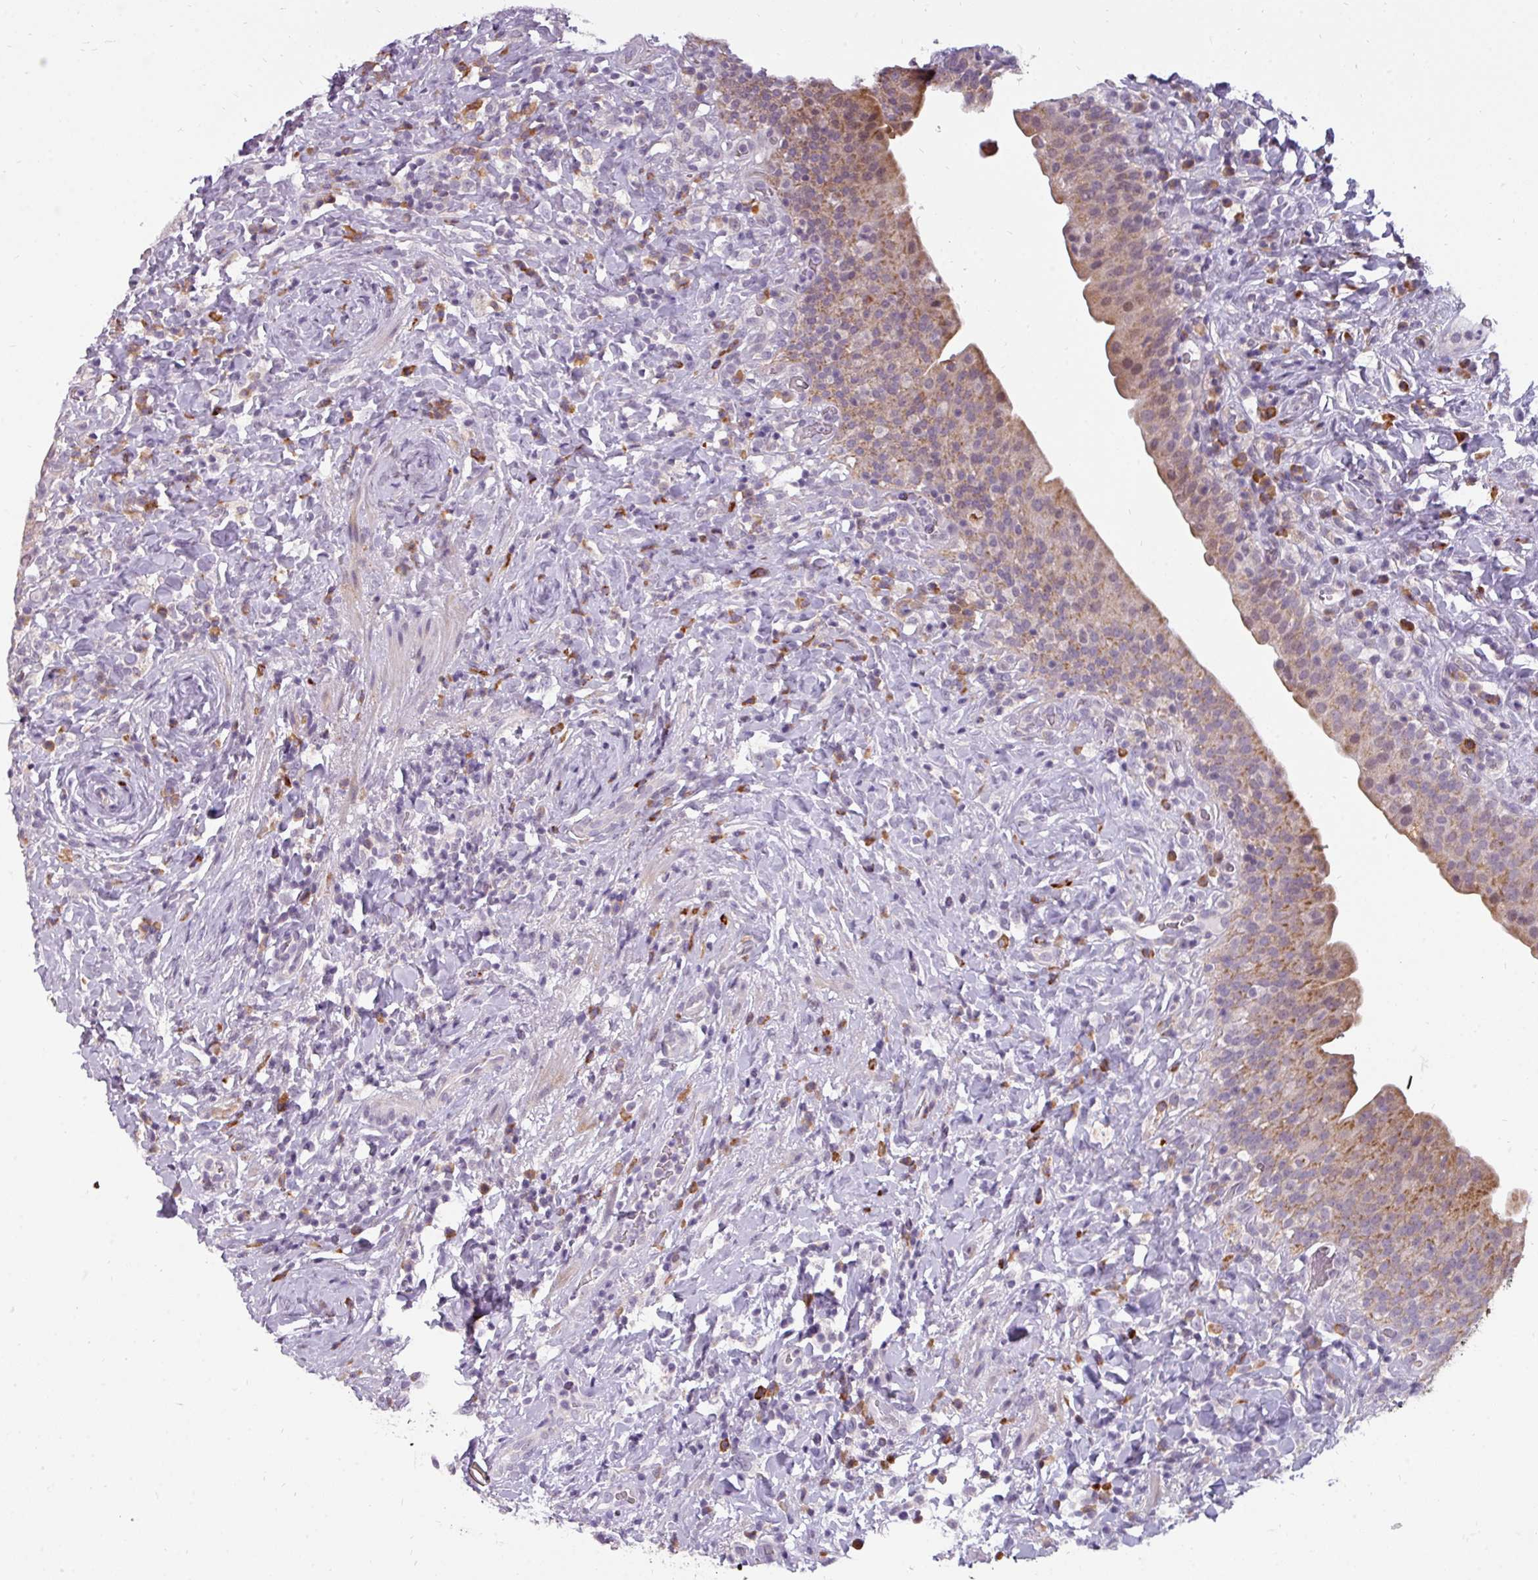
{"staining": {"intensity": "moderate", "quantity": "25%-75%", "location": "cytoplasmic/membranous"}, "tissue": "urinary bladder", "cell_type": "Urothelial cells", "image_type": "normal", "snomed": [{"axis": "morphology", "description": "Normal tissue, NOS"}, {"axis": "morphology", "description": "Inflammation, NOS"}, {"axis": "topography", "description": "Urinary bladder"}], "caption": "The photomicrograph demonstrates staining of normal urinary bladder, revealing moderate cytoplasmic/membranous protein expression (brown color) within urothelial cells. Immunohistochemistry stains the protein in brown and the nuclei are stained blue.", "gene": "C2orf68", "patient": {"sex": "male", "age": 64}}